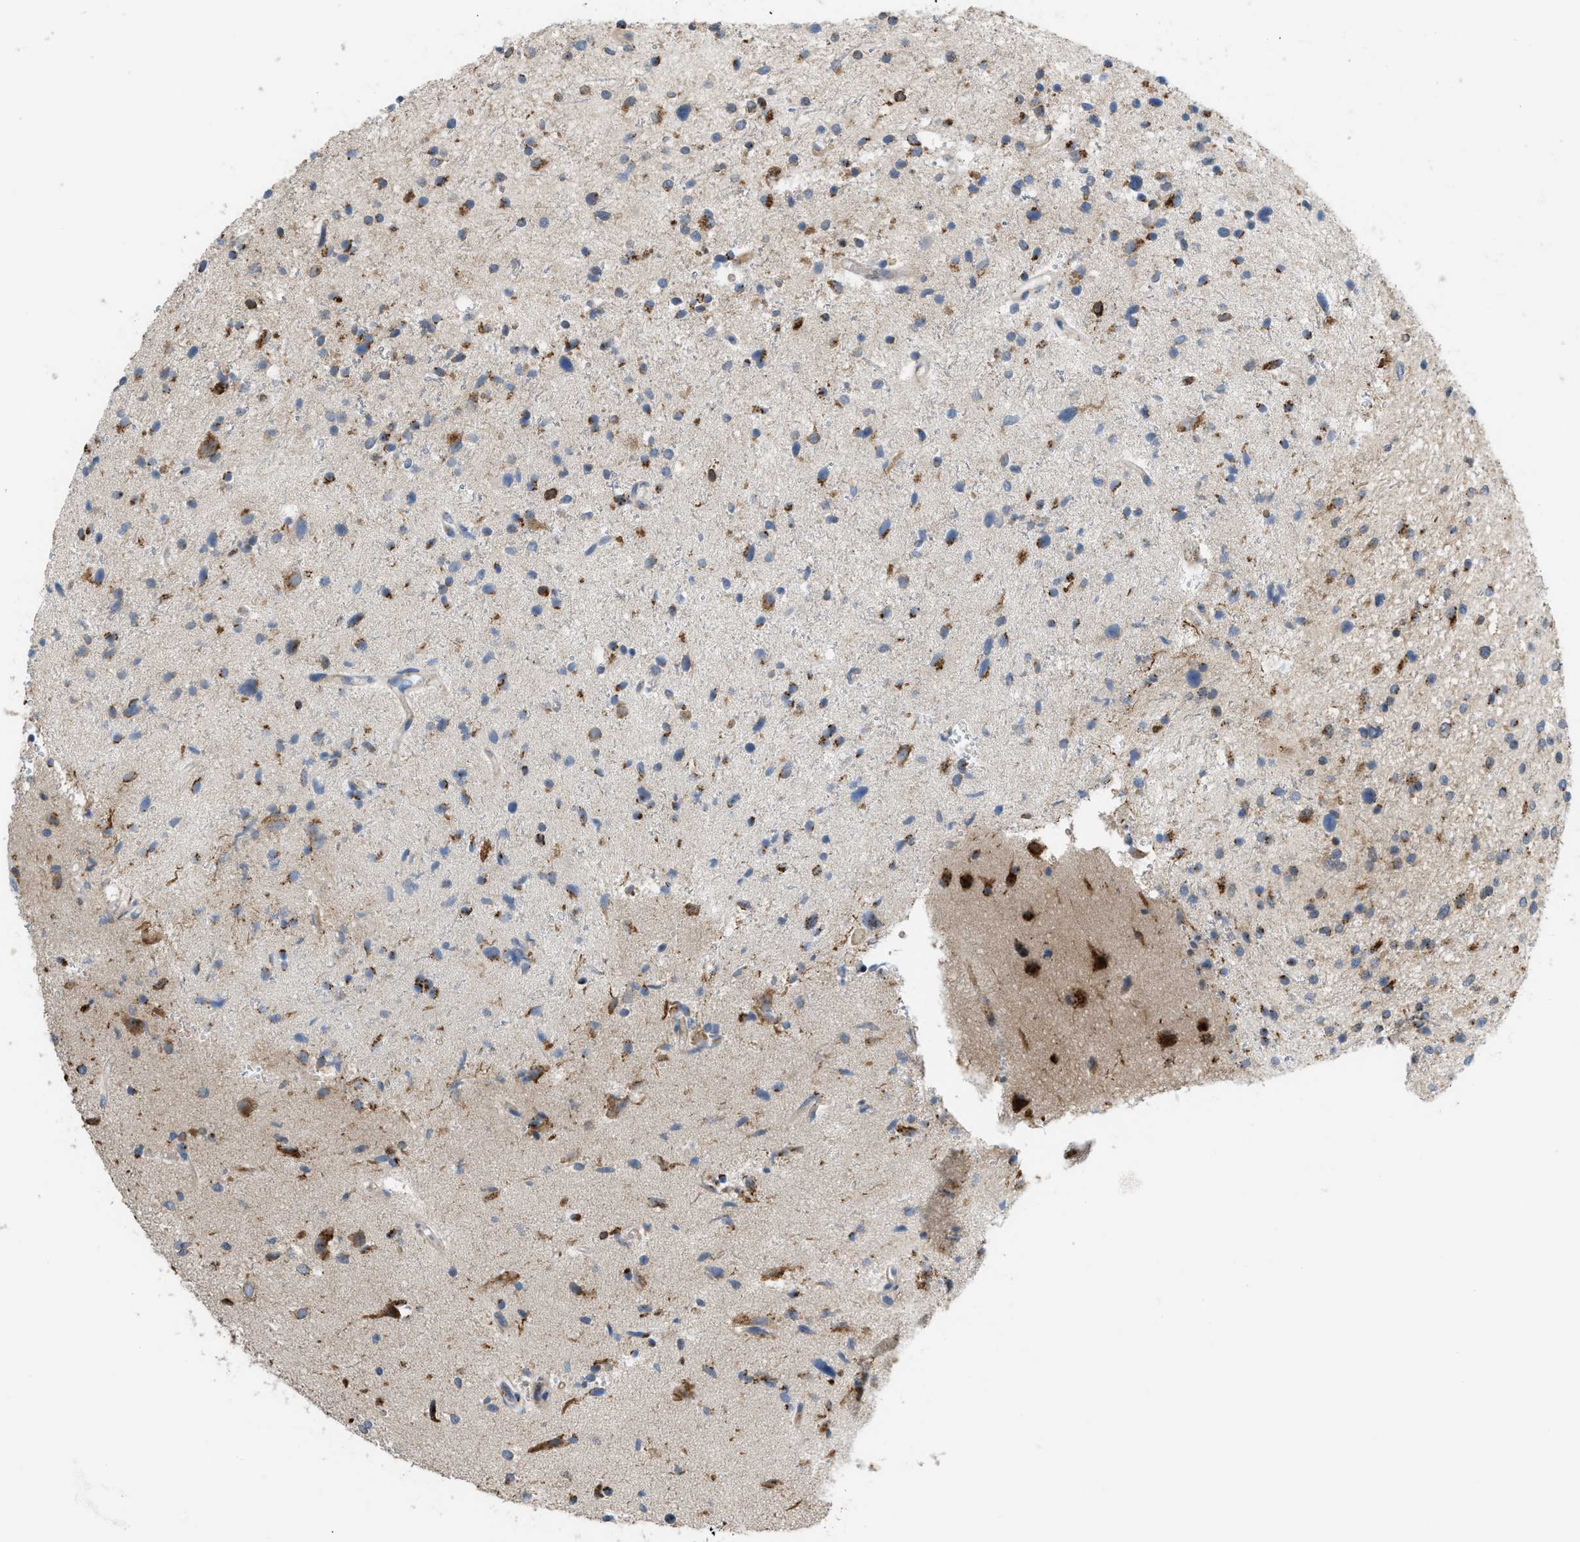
{"staining": {"intensity": "moderate", "quantity": ">75%", "location": "cytoplasmic/membranous"}, "tissue": "glioma", "cell_type": "Tumor cells", "image_type": "cancer", "snomed": [{"axis": "morphology", "description": "Glioma, malignant, High grade"}, {"axis": "topography", "description": "Brain"}], "caption": "Moderate cytoplasmic/membranous protein positivity is appreciated in approximately >75% of tumor cells in glioma.", "gene": "DIPK1A", "patient": {"sex": "male", "age": 33}}